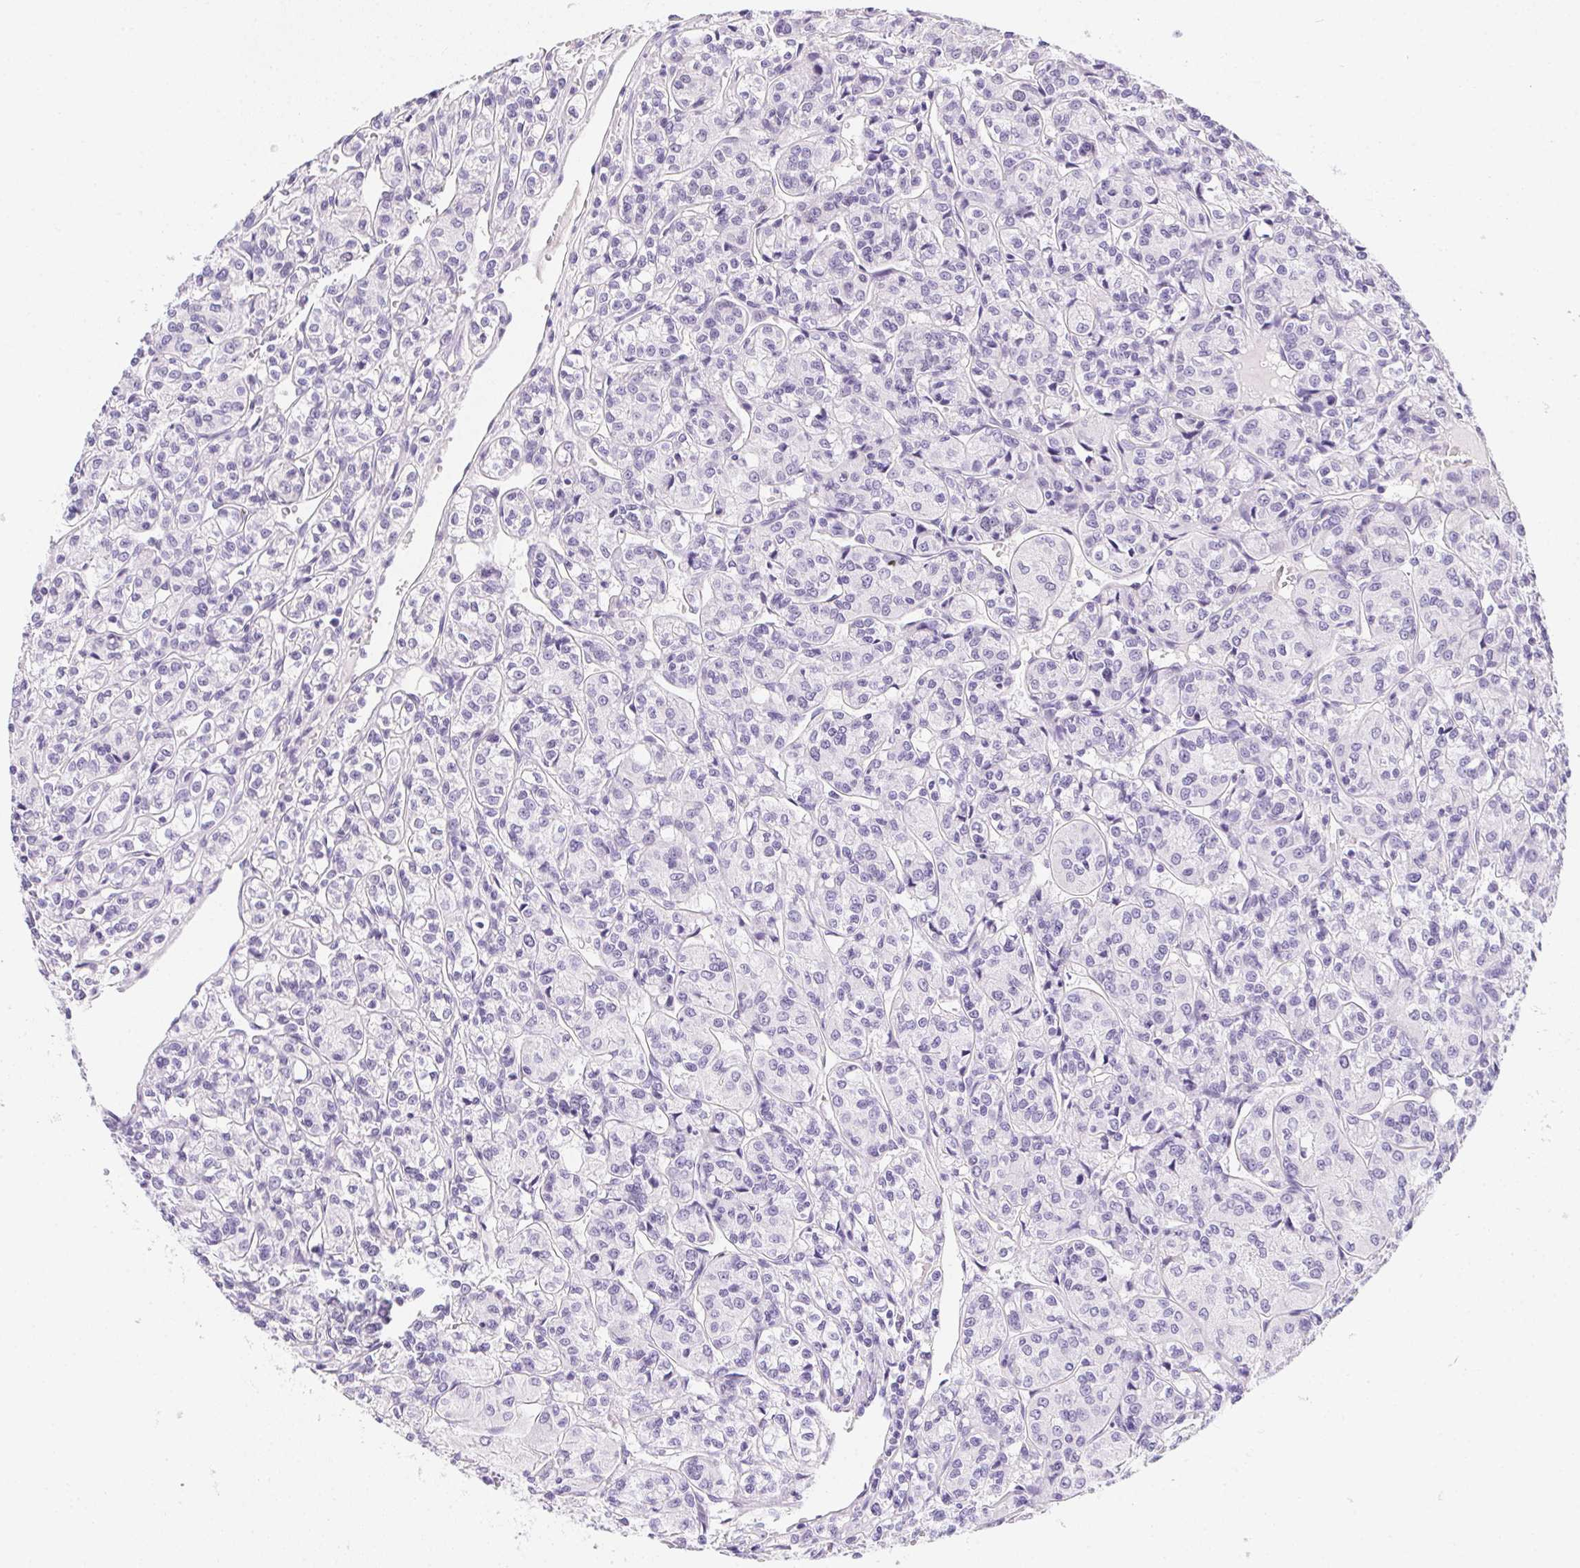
{"staining": {"intensity": "negative", "quantity": "none", "location": "none"}, "tissue": "renal cancer", "cell_type": "Tumor cells", "image_type": "cancer", "snomed": [{"axis": "morphology", "description": "Adenocarcinoma, NOS"}, {"axis": "topography", "description": "Kidney"}], "caption": "This is an immunohistochemistry image of renal cancer. There is no expression in tumor cells.", "gene": "HELLS", "patient": {"sex": "male", "age": 36}}